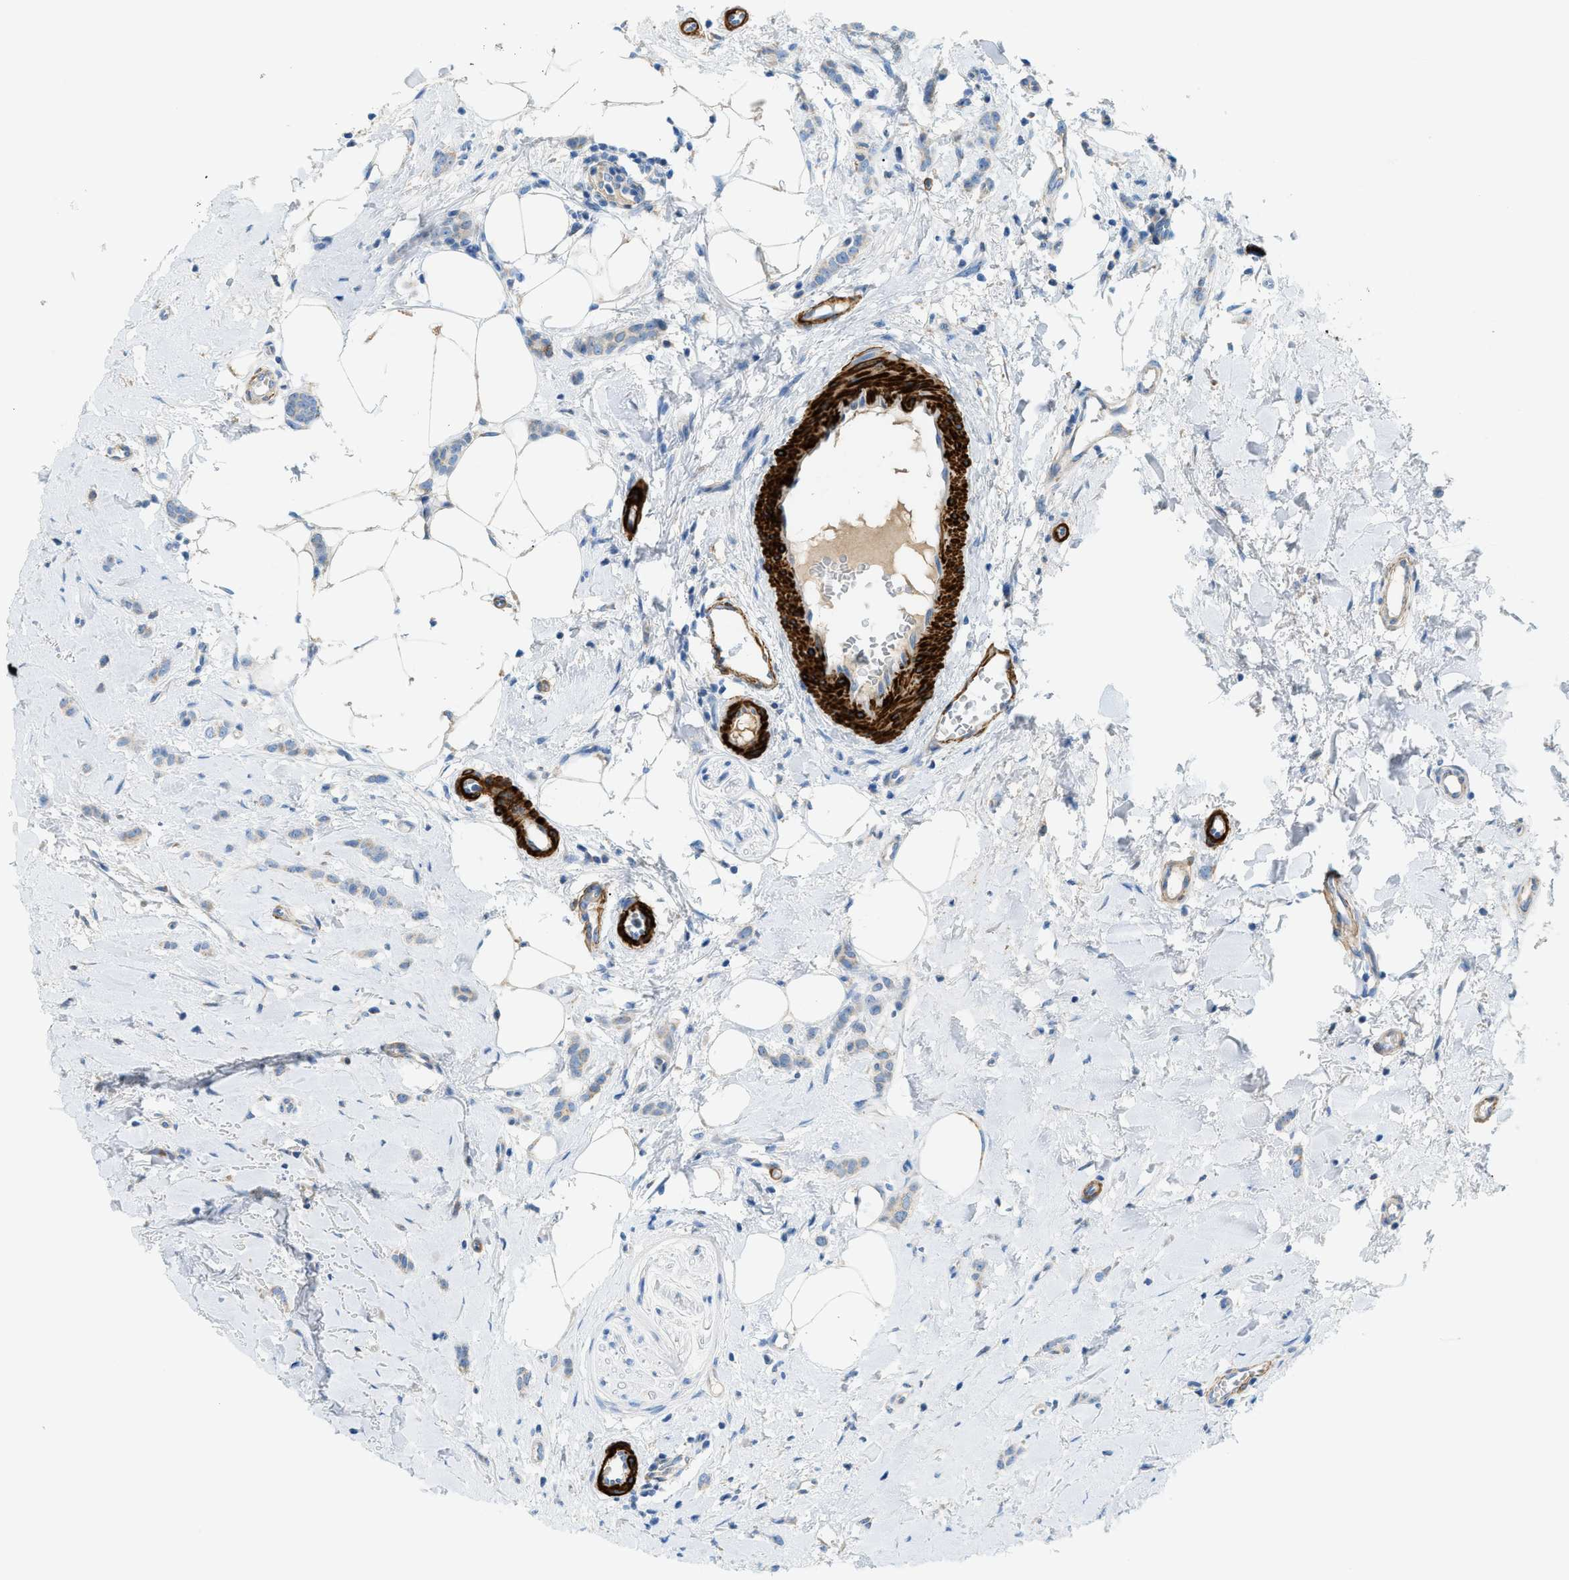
{"staining": {"intensity": "weak", "quantity": "<25%", "location": "cytoplasmic/membranous"}, "tissue": "breast cancer", "cell_type": "Tumor cells", "image_type": "cancer", "snomed": [{"axis": "morphology", "description": "Lobular carcinoma"}, {"axis": "topography", "description": "Skin"}, {"axis": "topography", "description": "Breast"}], "caption": "Protein analysis of breast lobular carcinoma displays no significant expression in tumor cells. The staining is performed using DAB brown chromogen with nuclei counter-stained in using hematoxylin.", "gene": "MYH11", "patient": {"sex": "female", "age": 46}}